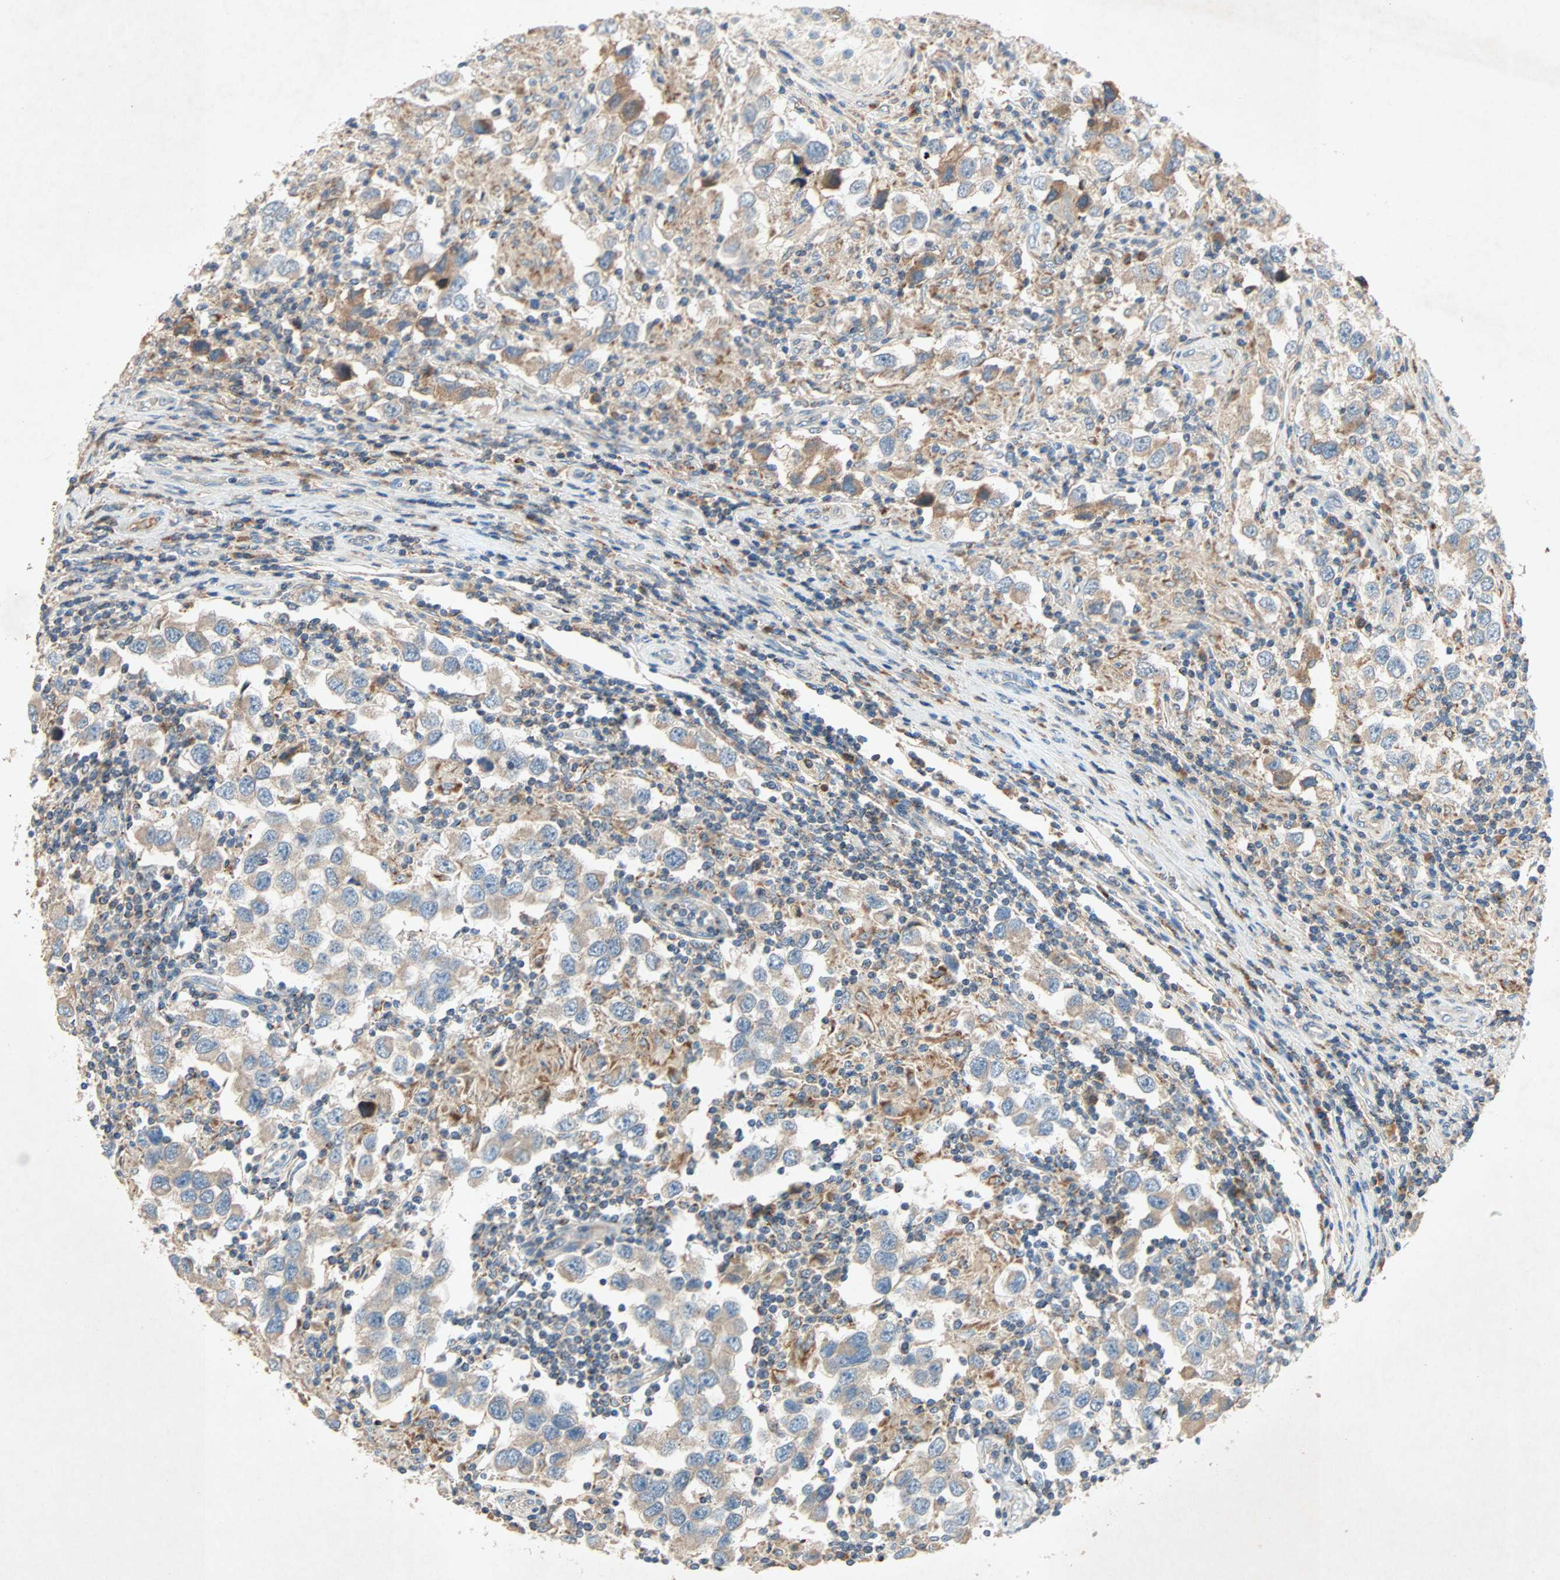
{"staining": {"intensity": "weak", "quantity": ">75%", "location": "cytoplasmic/membranous"}, "tissue": "testis cancer", "cell_type": "Tumor cells", "image_type": "cancer", "snomed": [{"axis": "morphology", "description": "Carcinoma, Embryonal, NOS"}, {"axis": "topography", "description": "Testis"}], "caption": "DAB (3,3'-diaminobenzidine) immunohistochemical staining of human testis cancer exhibits weak cytoplasmic/membranous protein staining in approximately >75% of tumor cells.", "gene": "XYLT1", "patient": {"sex": "male", "age": 21}}